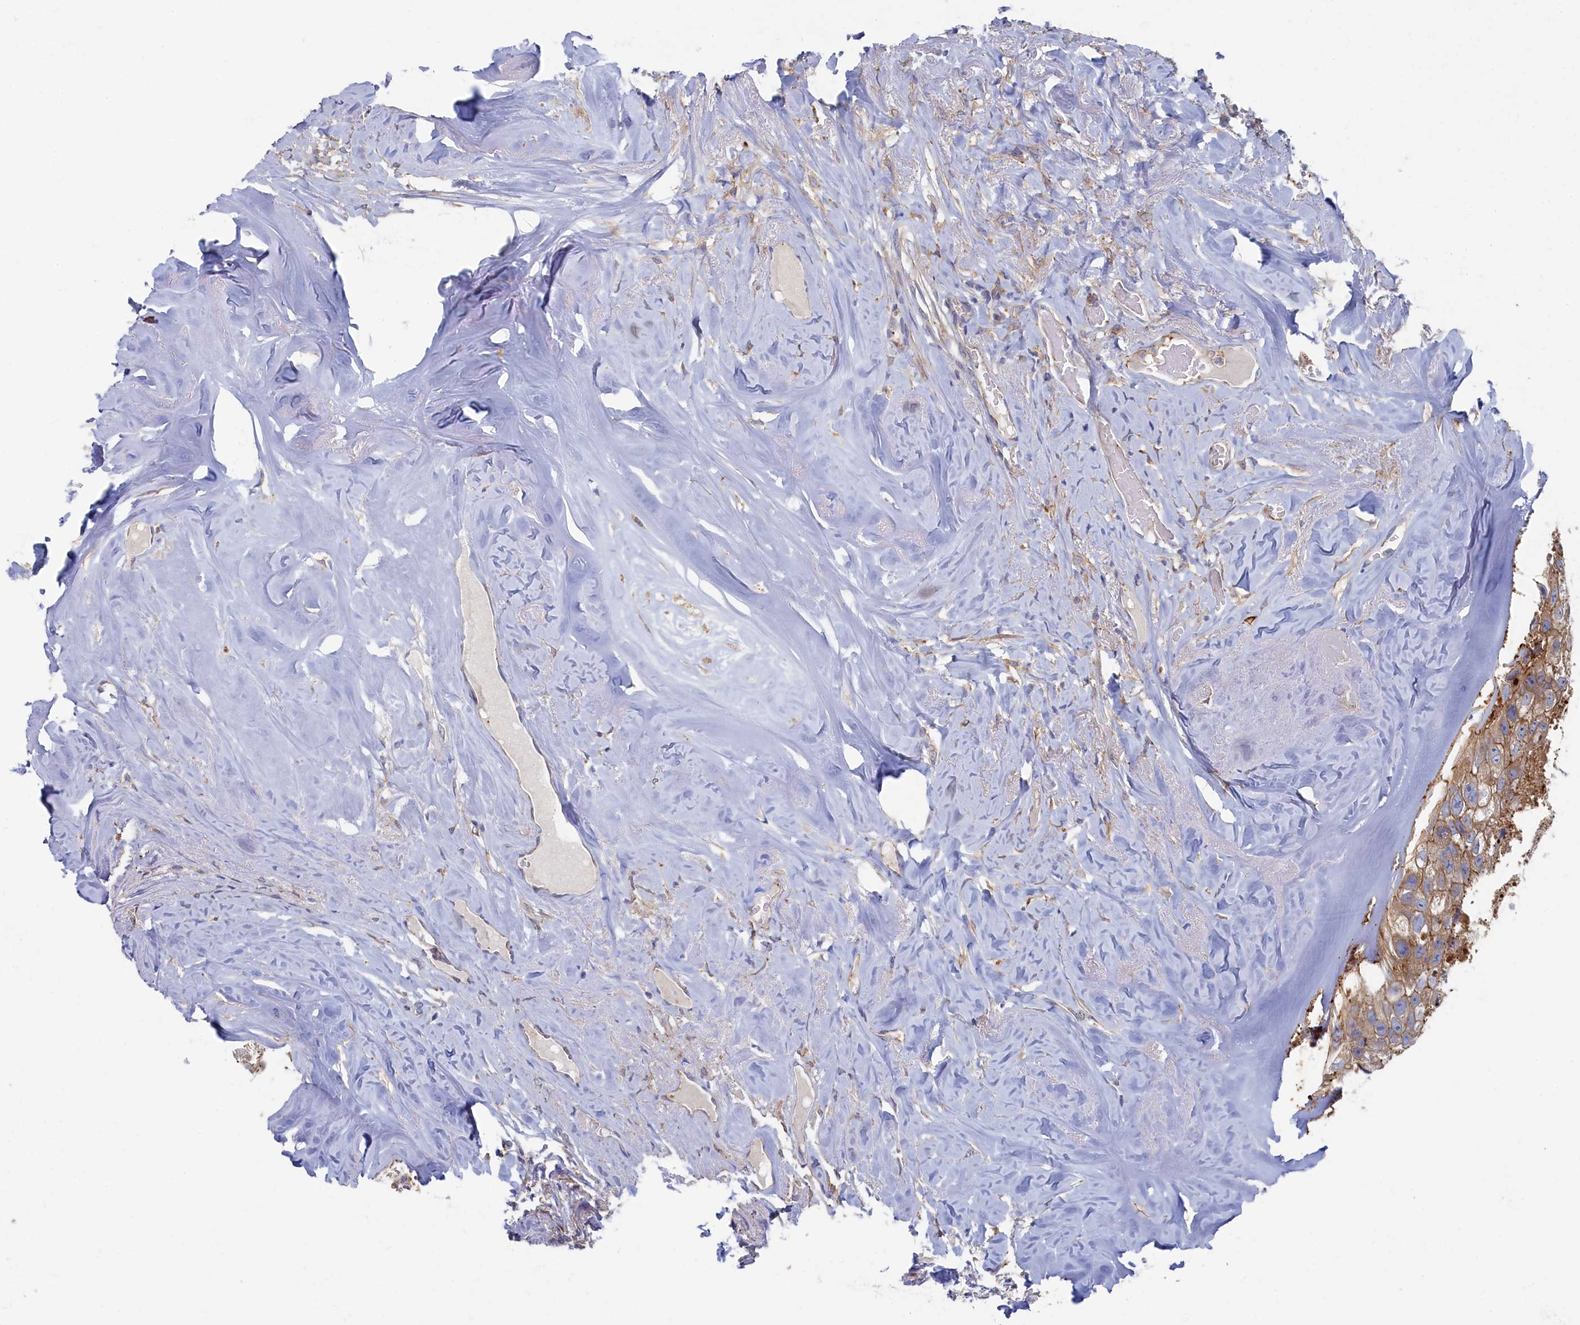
{"staining": {"intensity": "weak", "quantity": "<25%", "location": "cytoplasmic/membranous"}, "tissue": "head and neck cancer", "cell_type": "Tumor cells", "image_type": "cancer", "snomed": [{"axis": "morphology", "description": "Adenocarcinoma, NOS"}, {"axis": "morphology", "description": "Adenocarcinoma, metastatic, NOS"}, {"axis": "topography", "description": "Head-Neck"}], "caption": "Immunohistochemistry micrograph of human head and neck cancer (adenocarcinoma) stained for a protein (brown), which demonstrates no positivity in tumor cells.", "gene": "PSMG2", "patient": {"sex": "male", "age": 75}}